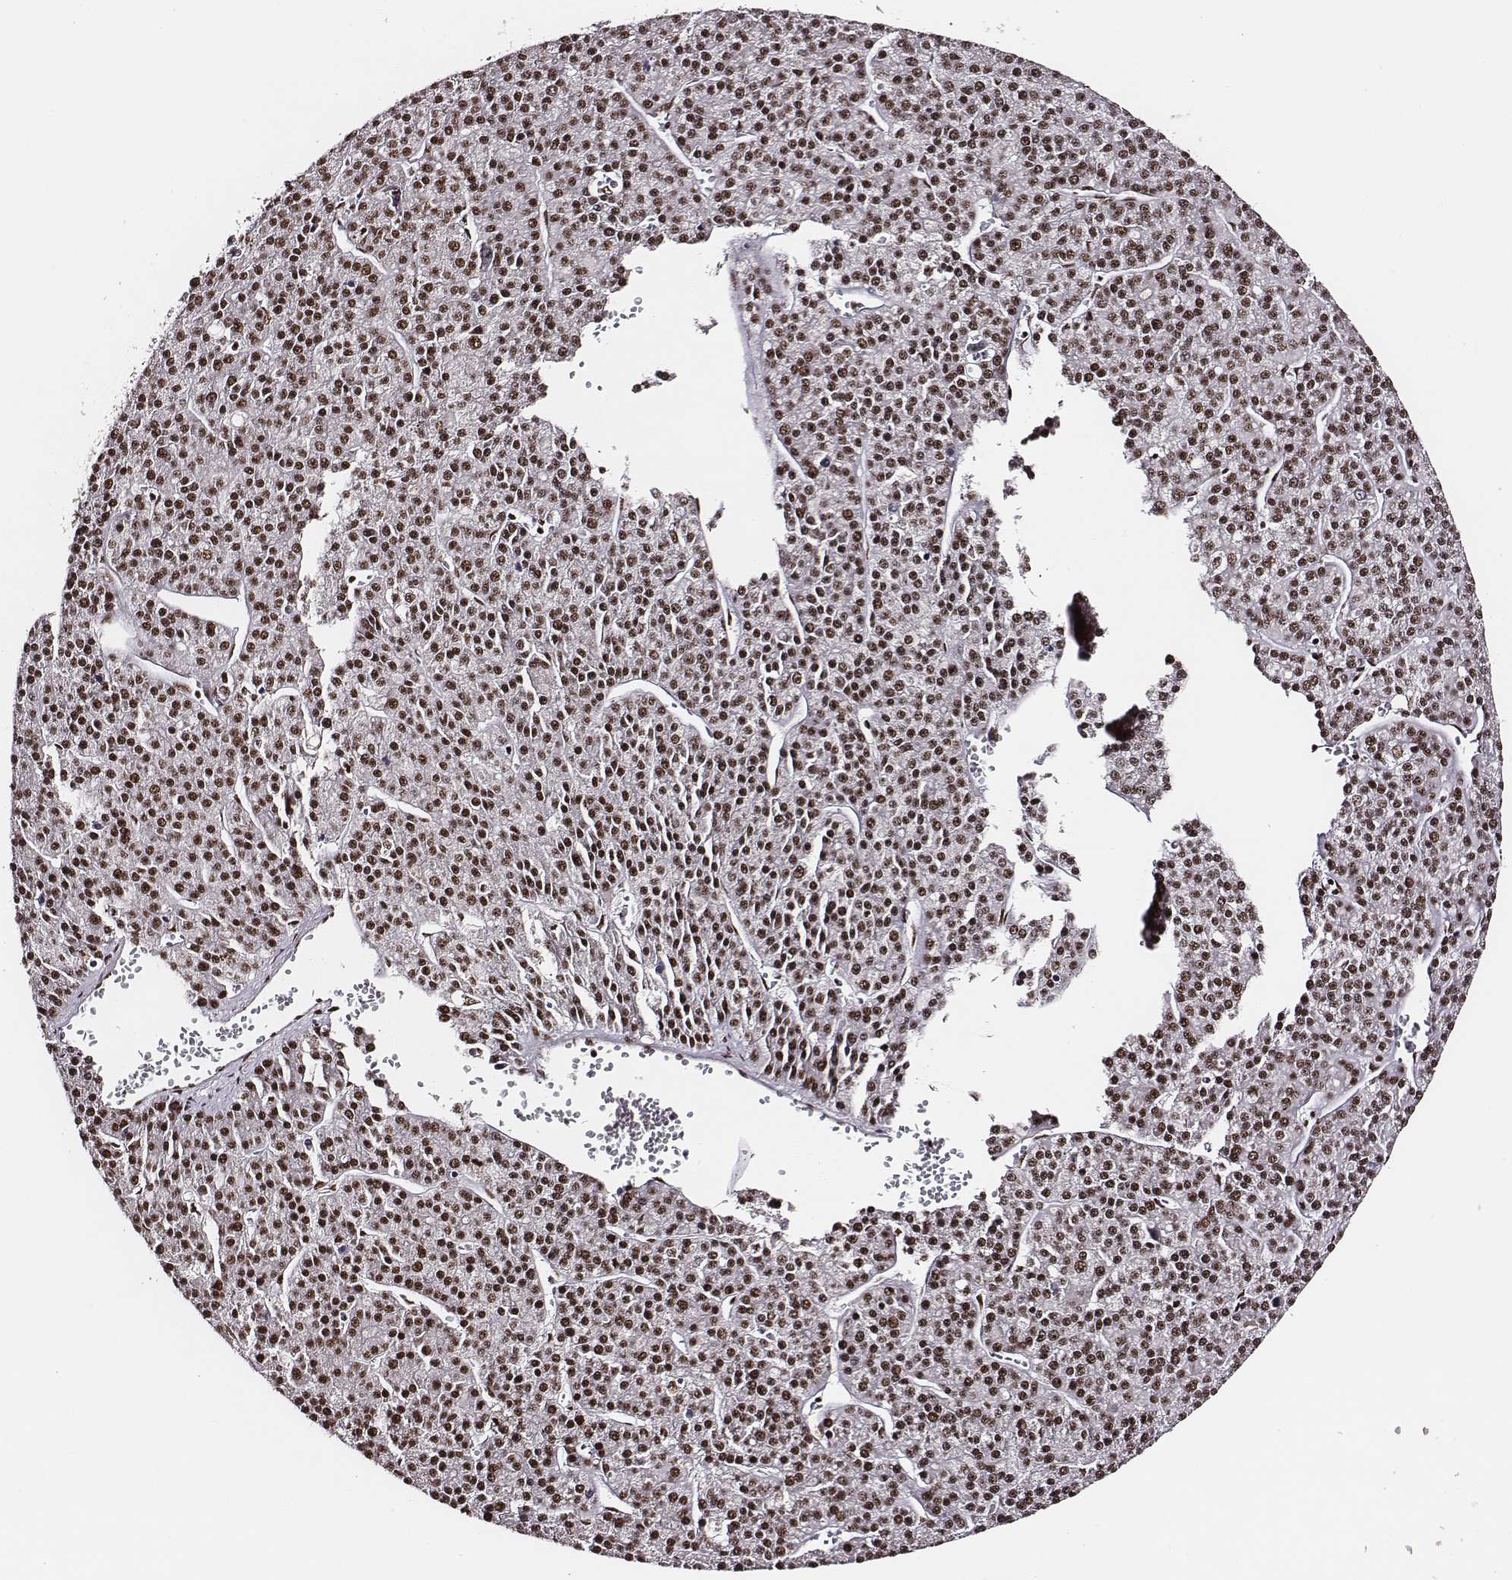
{"staining": {"intensity": "strong", "quantity": ">75%", "location": "nuclear"}, "tissue": "liver cancer", "cell_type": "Tumor cells", "image_type": "cancer", "snomed": [{"axis": "morphology", "description": "Carcinoma, Hepatocellular, NOS"}, {"axis": "topography", "description": "Liver"}], "caption": "Human liver cancer (hepatocellular carcinoma) stained with a protein marker displays strong staining in tumor cells.", "gene": "PPARA", "patient": {"sex": "female", "age": 58}}